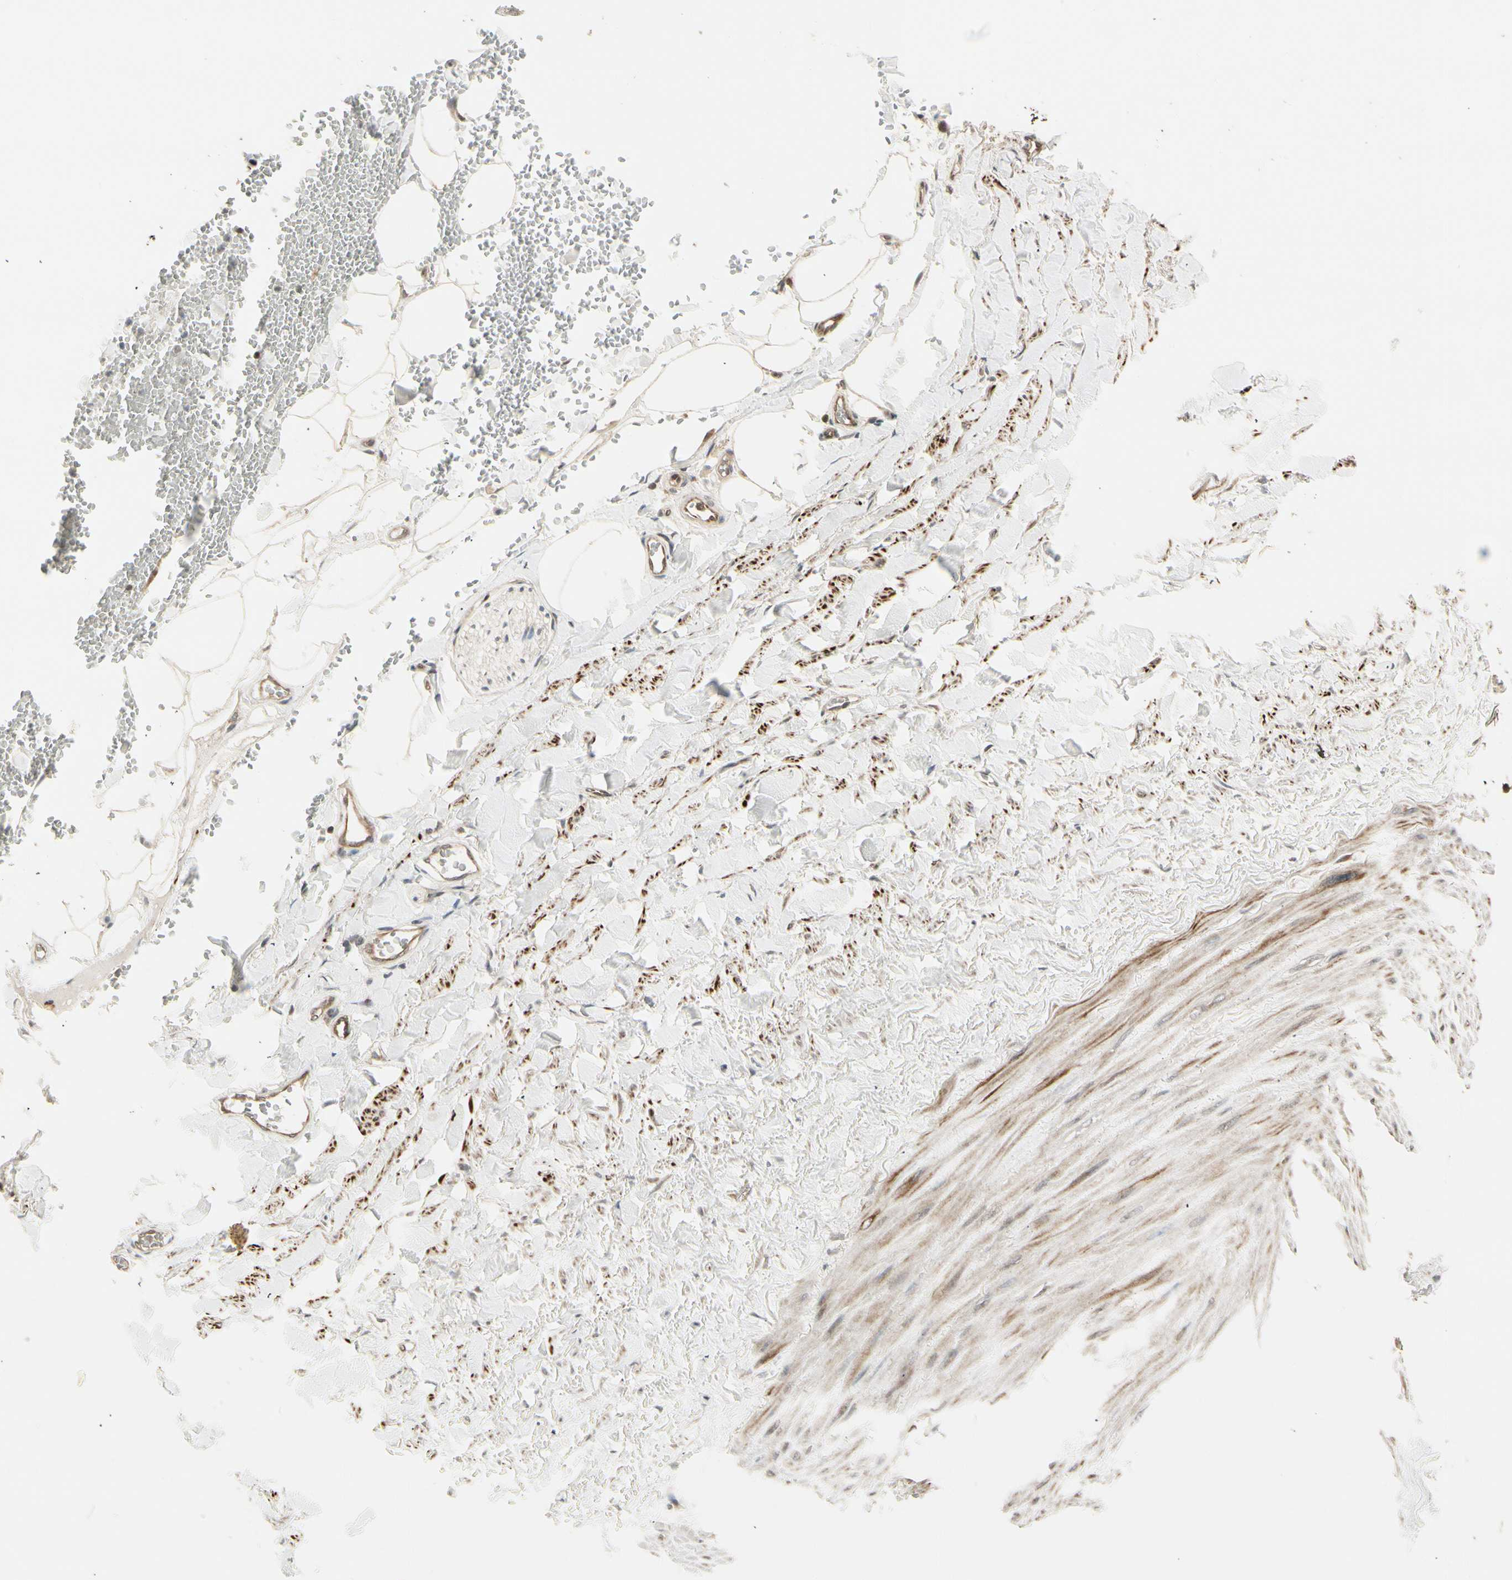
{"staining": {"intensity": "weak", "quantity": "25%-75%", "location": "cytoplasmic/membranous"}, "tissue": "adipose tissue", "cell_type": "Adipocytes", "image_type": "normal", "snomed": [{"axis": "morphology", "description": "Normal tissue, NOS"}, {"axis": "topography", "description": "Adipose tissue"}, {"axis": "topography", "description": "Peripheral nerve tissue"}], "caption": "A brown stain shows weak cytoplasmic/membranous expression of a protein in adipocytes of normal adipose tissue.", "gene": "SVBP", "patient": {"sex": "male", "age": 52}}